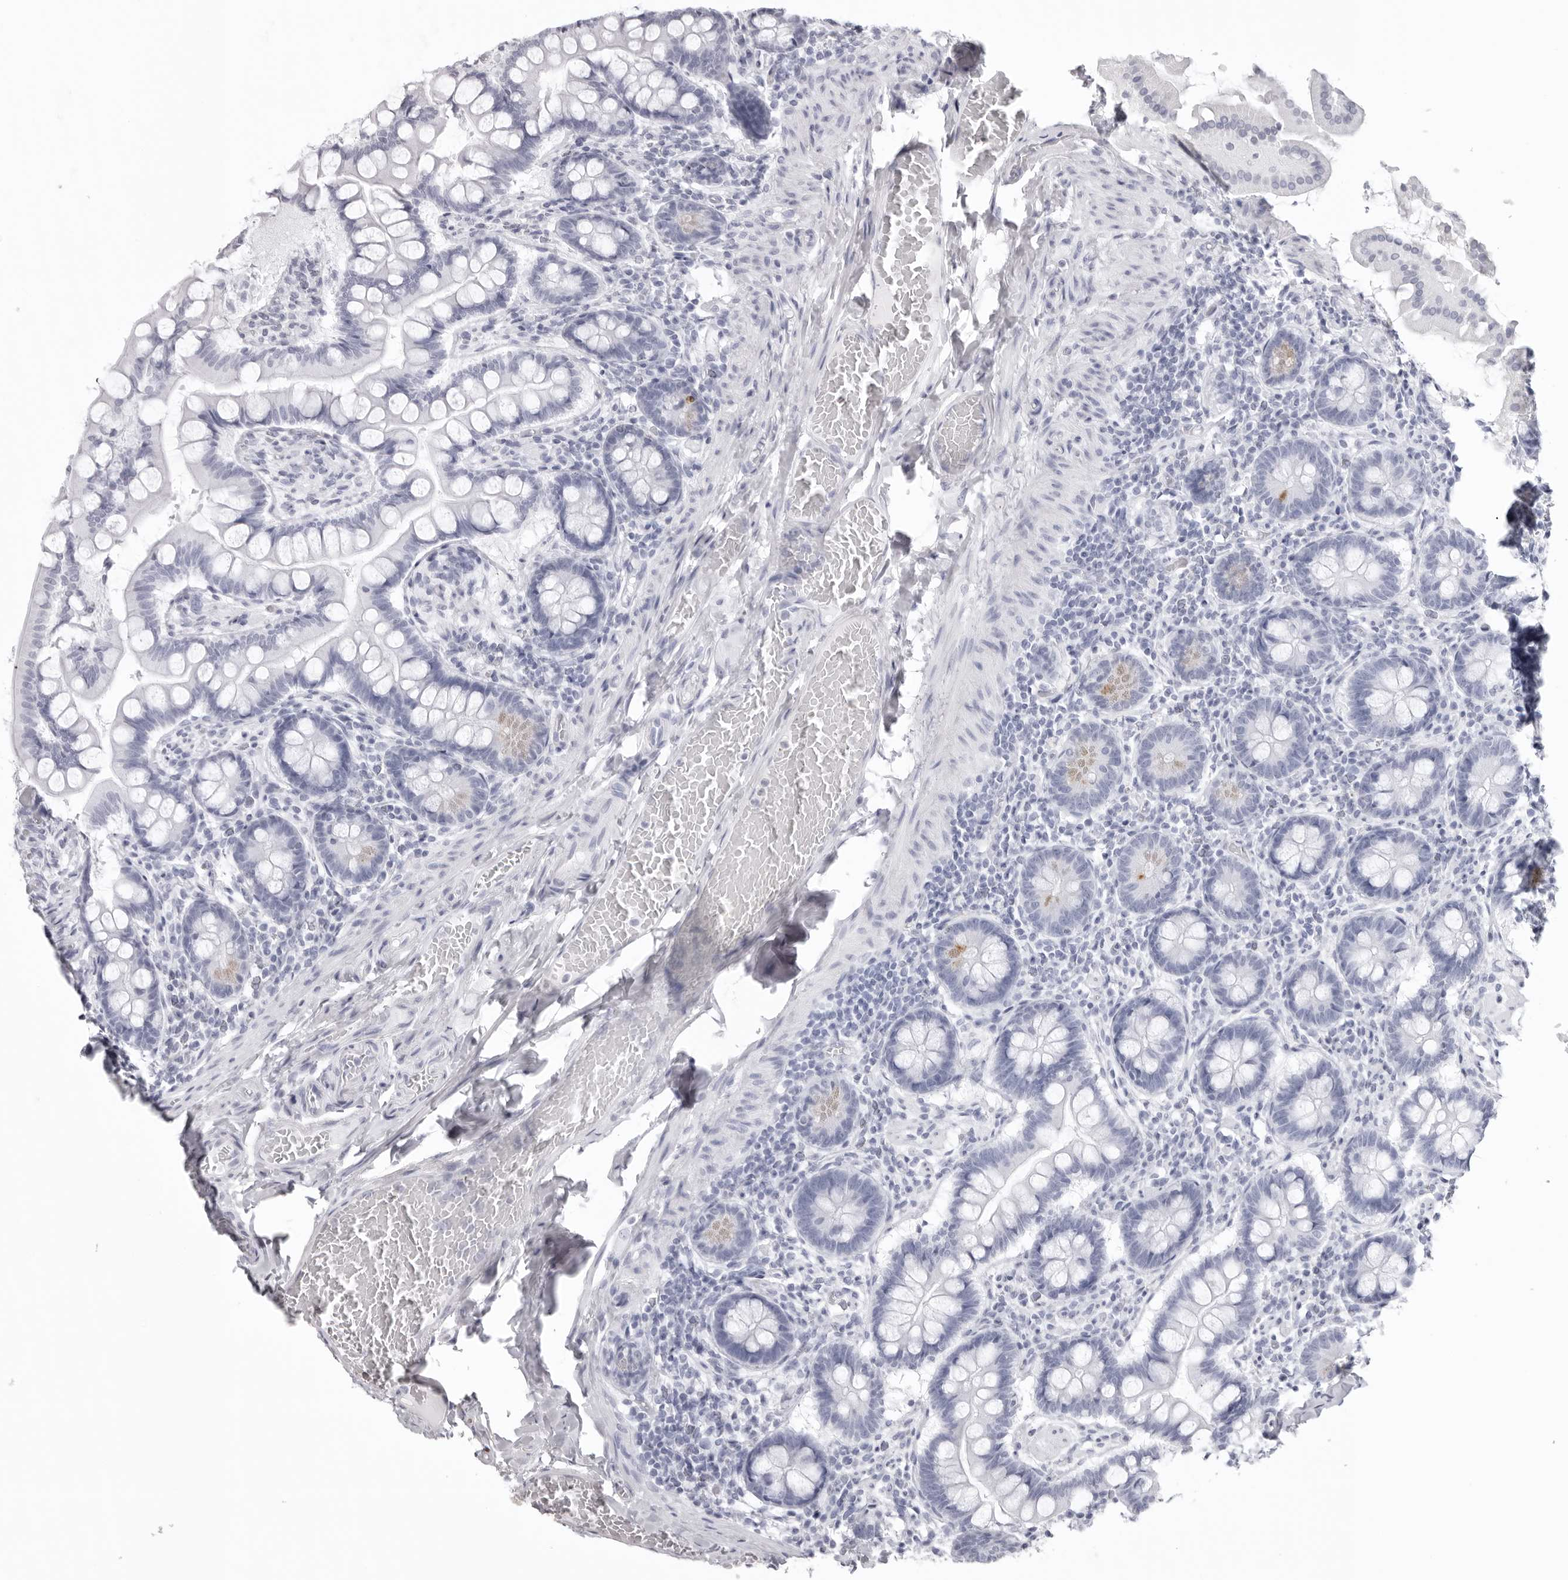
{"staining": {"intensity": "negative", "quantity": "none", "location": "none"}, "tissue": "small intestine", "cell_type": "Glandular cells", "image_type": "normal", "snomed": [{"axis": "morphology", "description": "Normal tissue, NOS"}, {"axis": "topography", "description": "Small intestine"}], "caption": "This is an IHC image of unremarkable human small intestine. There is no positivity in glandular cells.", "gene": "KLK9", "patient": {"sex": "male", "age": 41}}